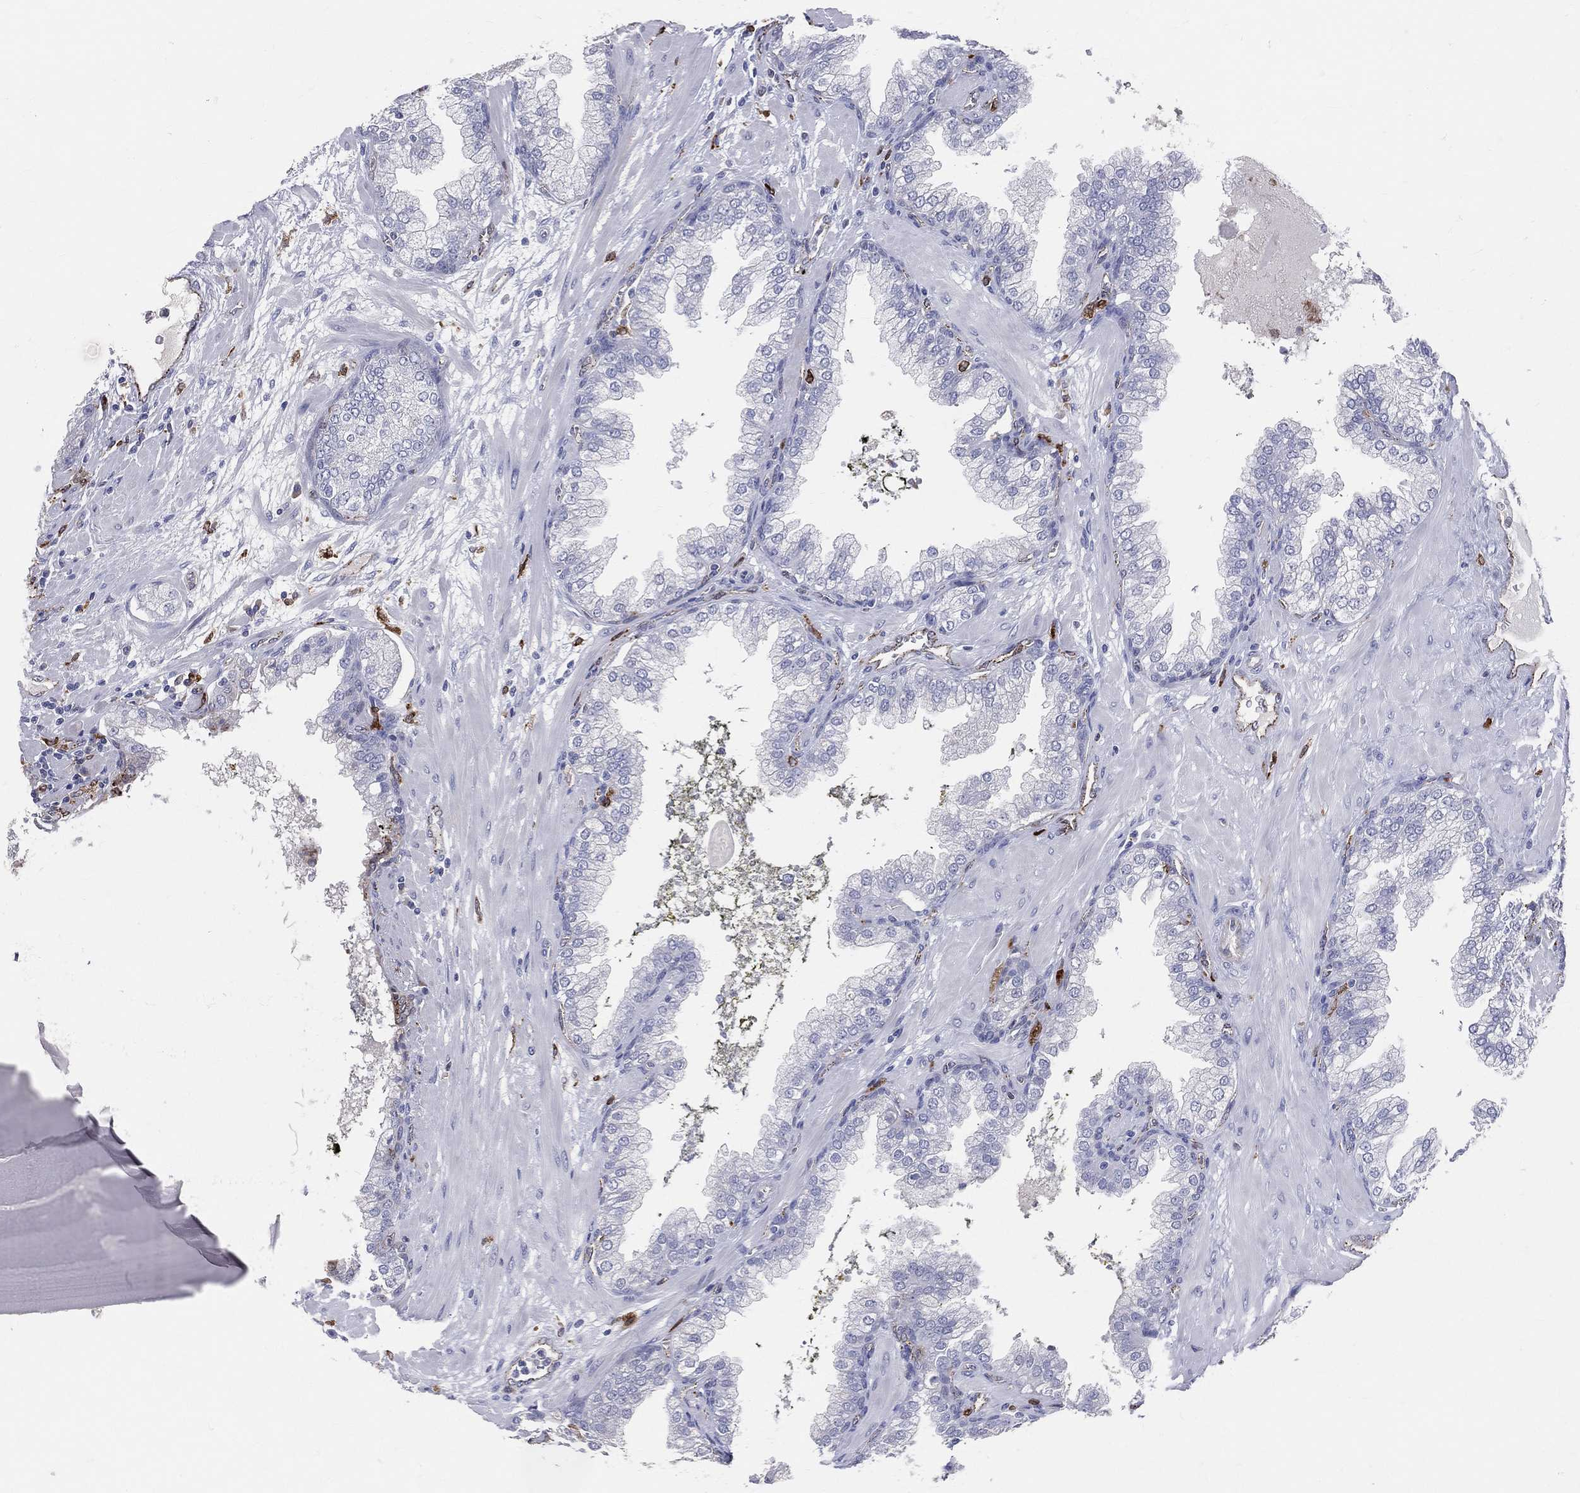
{"staining": {"intensity": "strong", "quantity": "<25%", "location": "cytoplasmic/membranous"}, "tissue": "prostate cancer", "cell_type": "Tumor cells", "image_type": "cancer", "snomed": [{"axis": "morphology", "description": "Adenocarcinoma, Low grade"}, {"axis": "topography", "description": "Prostate"}], "caption": "The histopathology image shows a brown stain indicating the presence of a protein in the cytoplasmic/membranous of tumor cells in prostate adenocarcinoma (low-grade).", "gene": "CD74", "patient": {"sex": "male", "age": 62}}